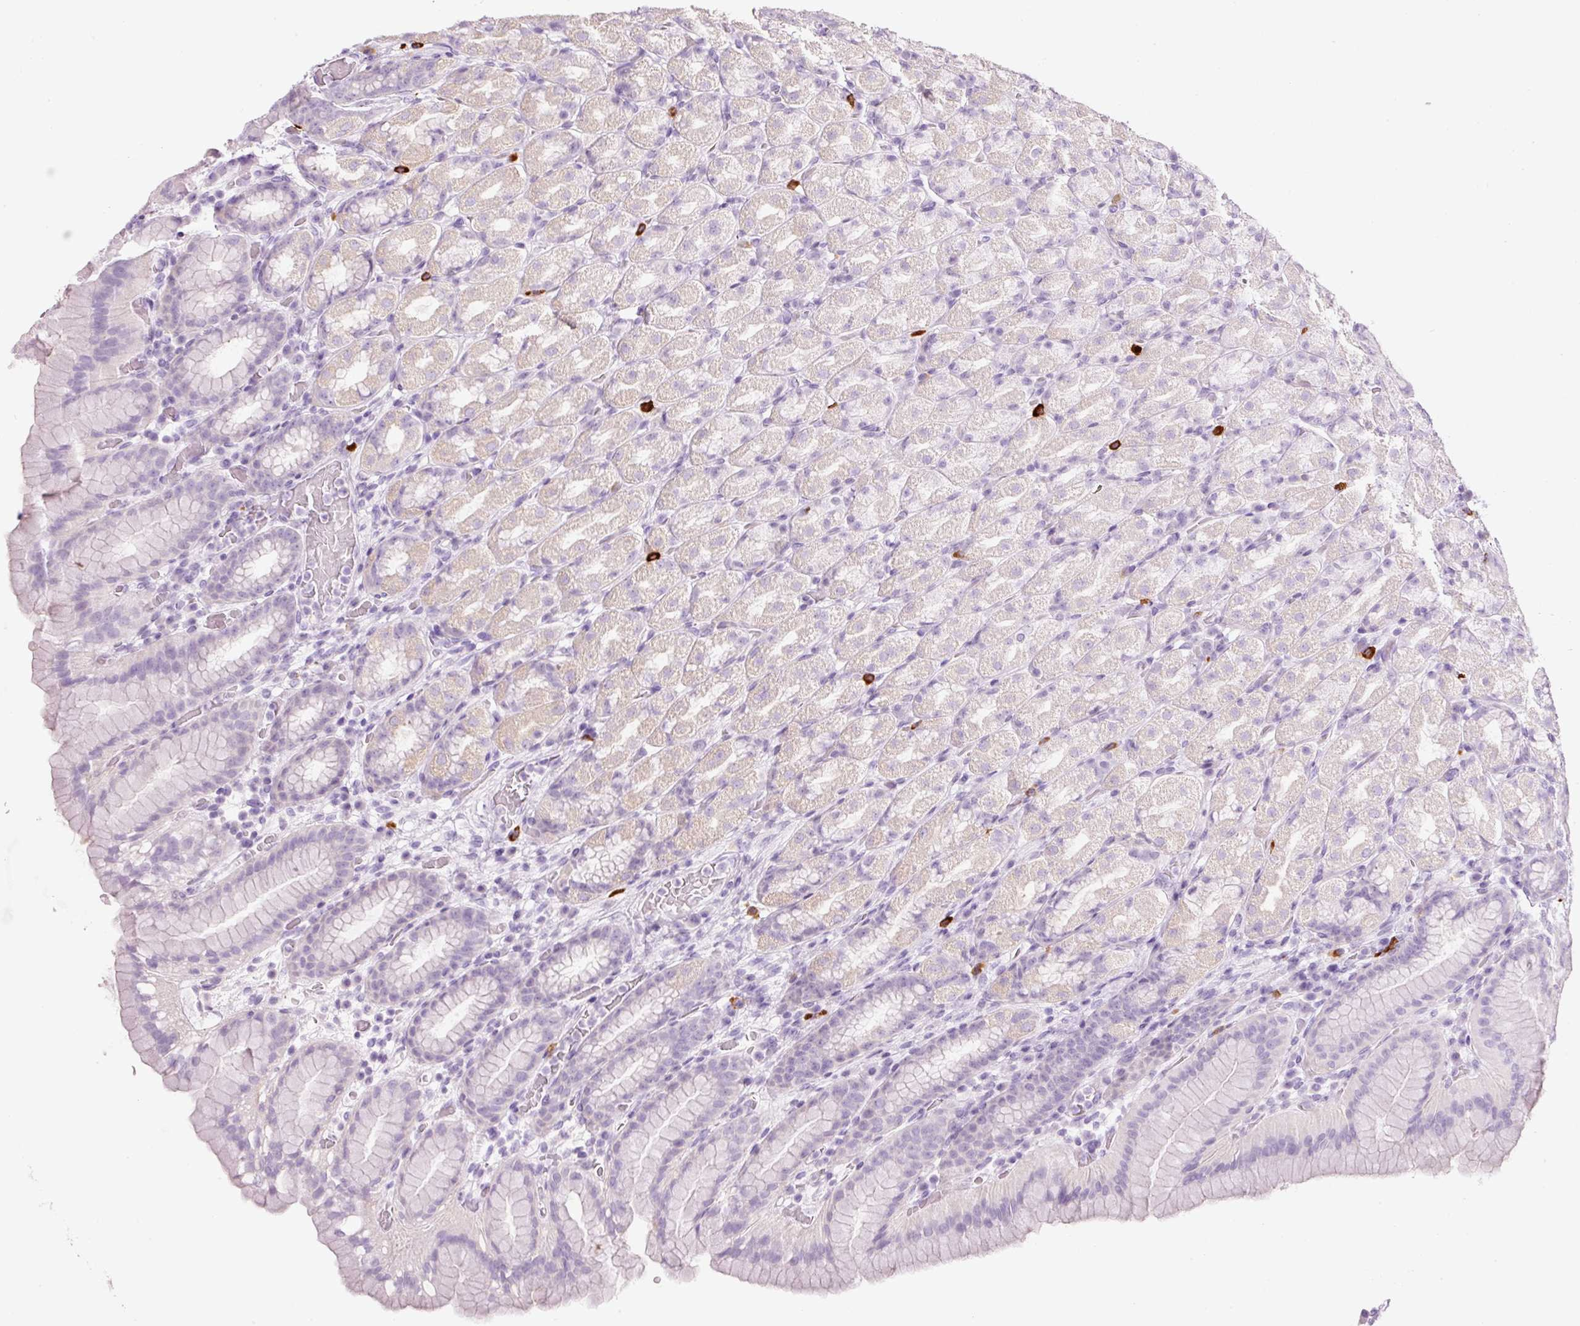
{"staining": {"intensity": "negative", "quantity": "none", "location": "none"}, "tissue": "stomach", "cell_type": "Glandular cells", "image_type": "normal", "snomed": [{"axis": "morphology", "description": "Normal tissue, NOS"}, {"axis": "topography", "description": "Stomach, upper"}, {"axis": "topography", "description": "Stomach"}], "caption": "This is an IHC histopathology image of normal stomach. There is no staining in glandular cells.", "gene": "CMA1", "patient": {"sex": "male", "age": 68}}